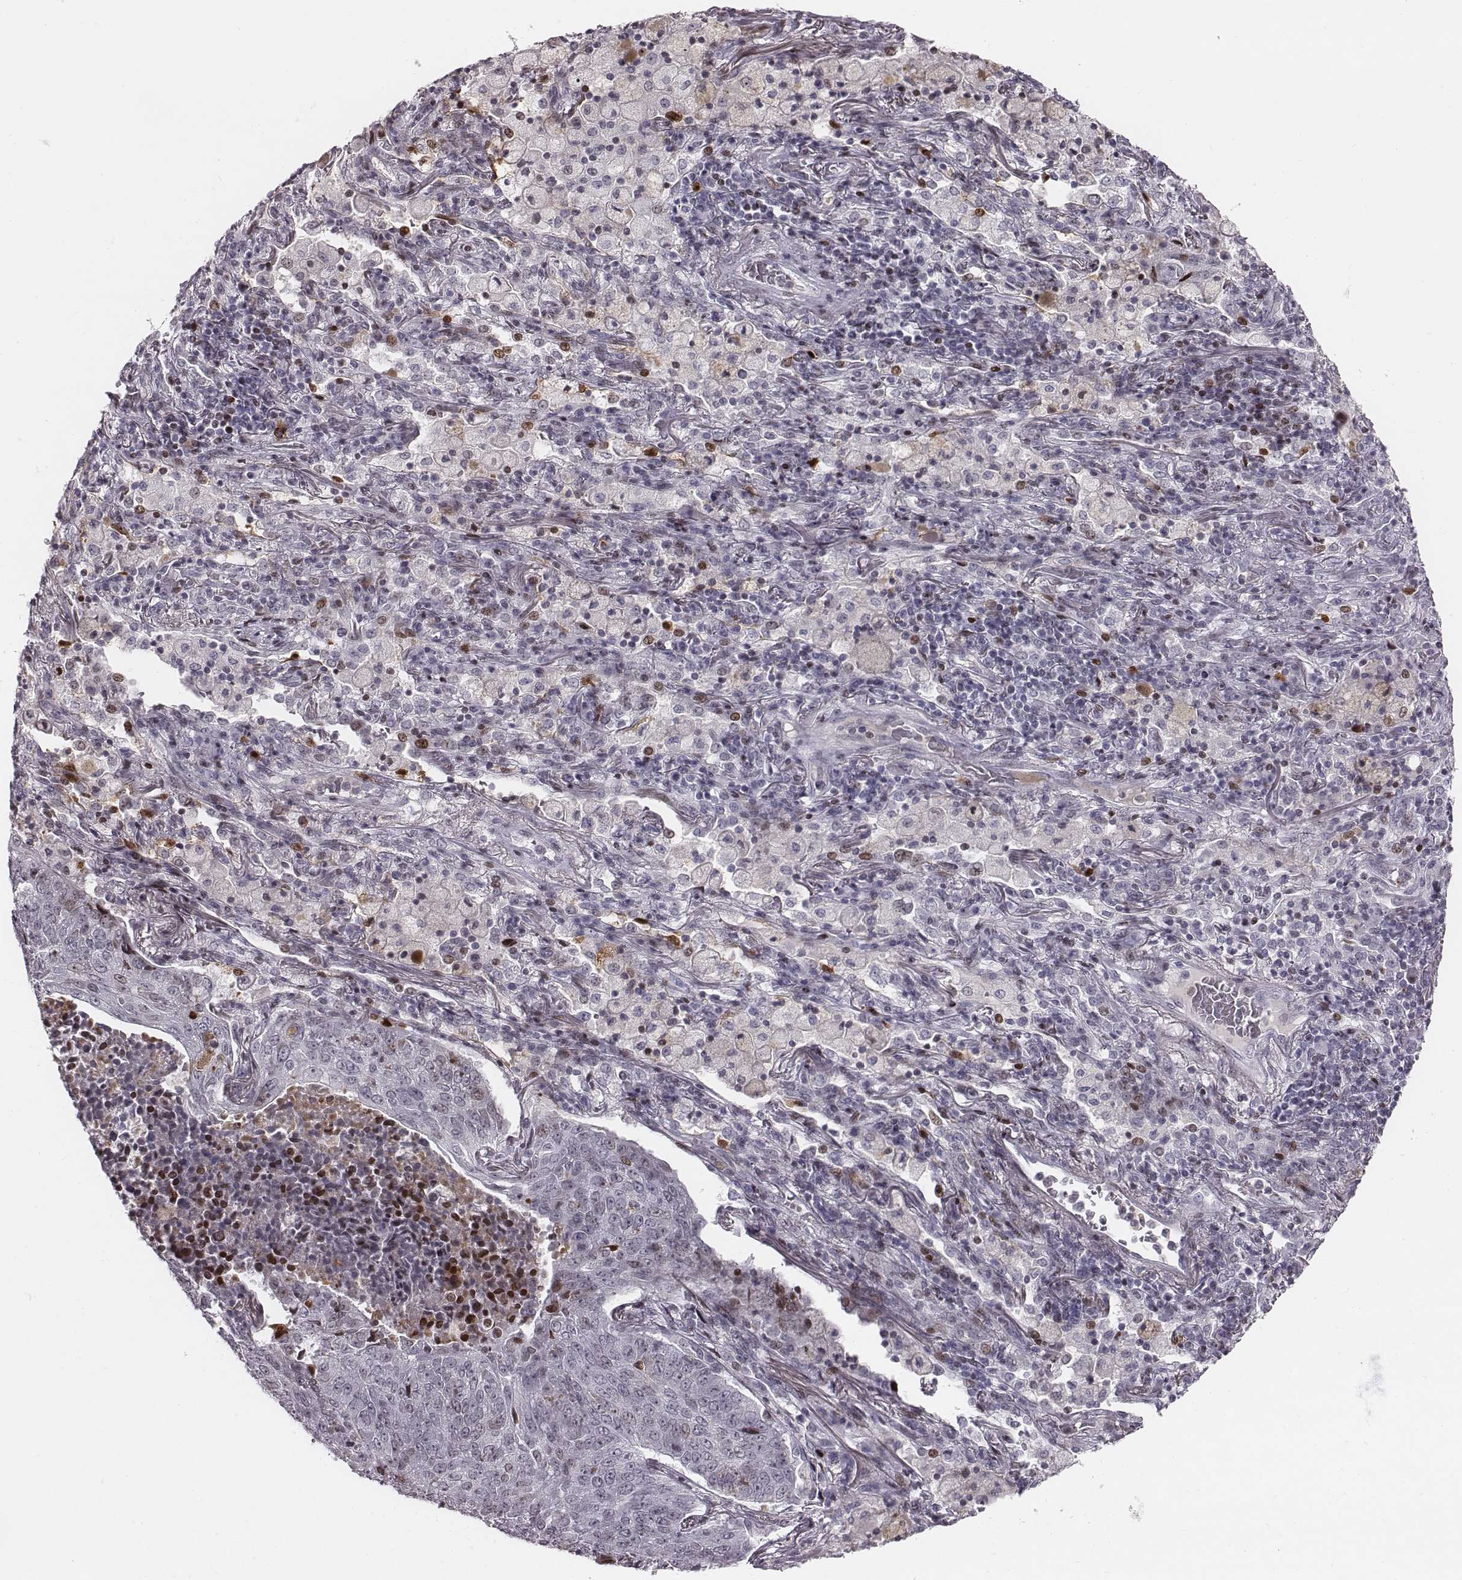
{"staining": {"intensity": "negative", "quantity": "none", "location": "none"}, "tissue": "lung cancer", "cell_type": "Tumor cells", "image_type": "cancer", "snomed": [{"axis": "morphology", "description": "Normal tissue, NOS"}, {"axis": "morphology", "description": "Squamous cell carcinoma, NOS"}, {"axis": "topography", "description": "Bronchus"}, {"axis": "topography", "description": "Lung"}], "caption": "Tumor cells are negative for brown protein staining in lung cancer.", "gene": "NDC1", "patient": {"sex": "male", "age": 64}}